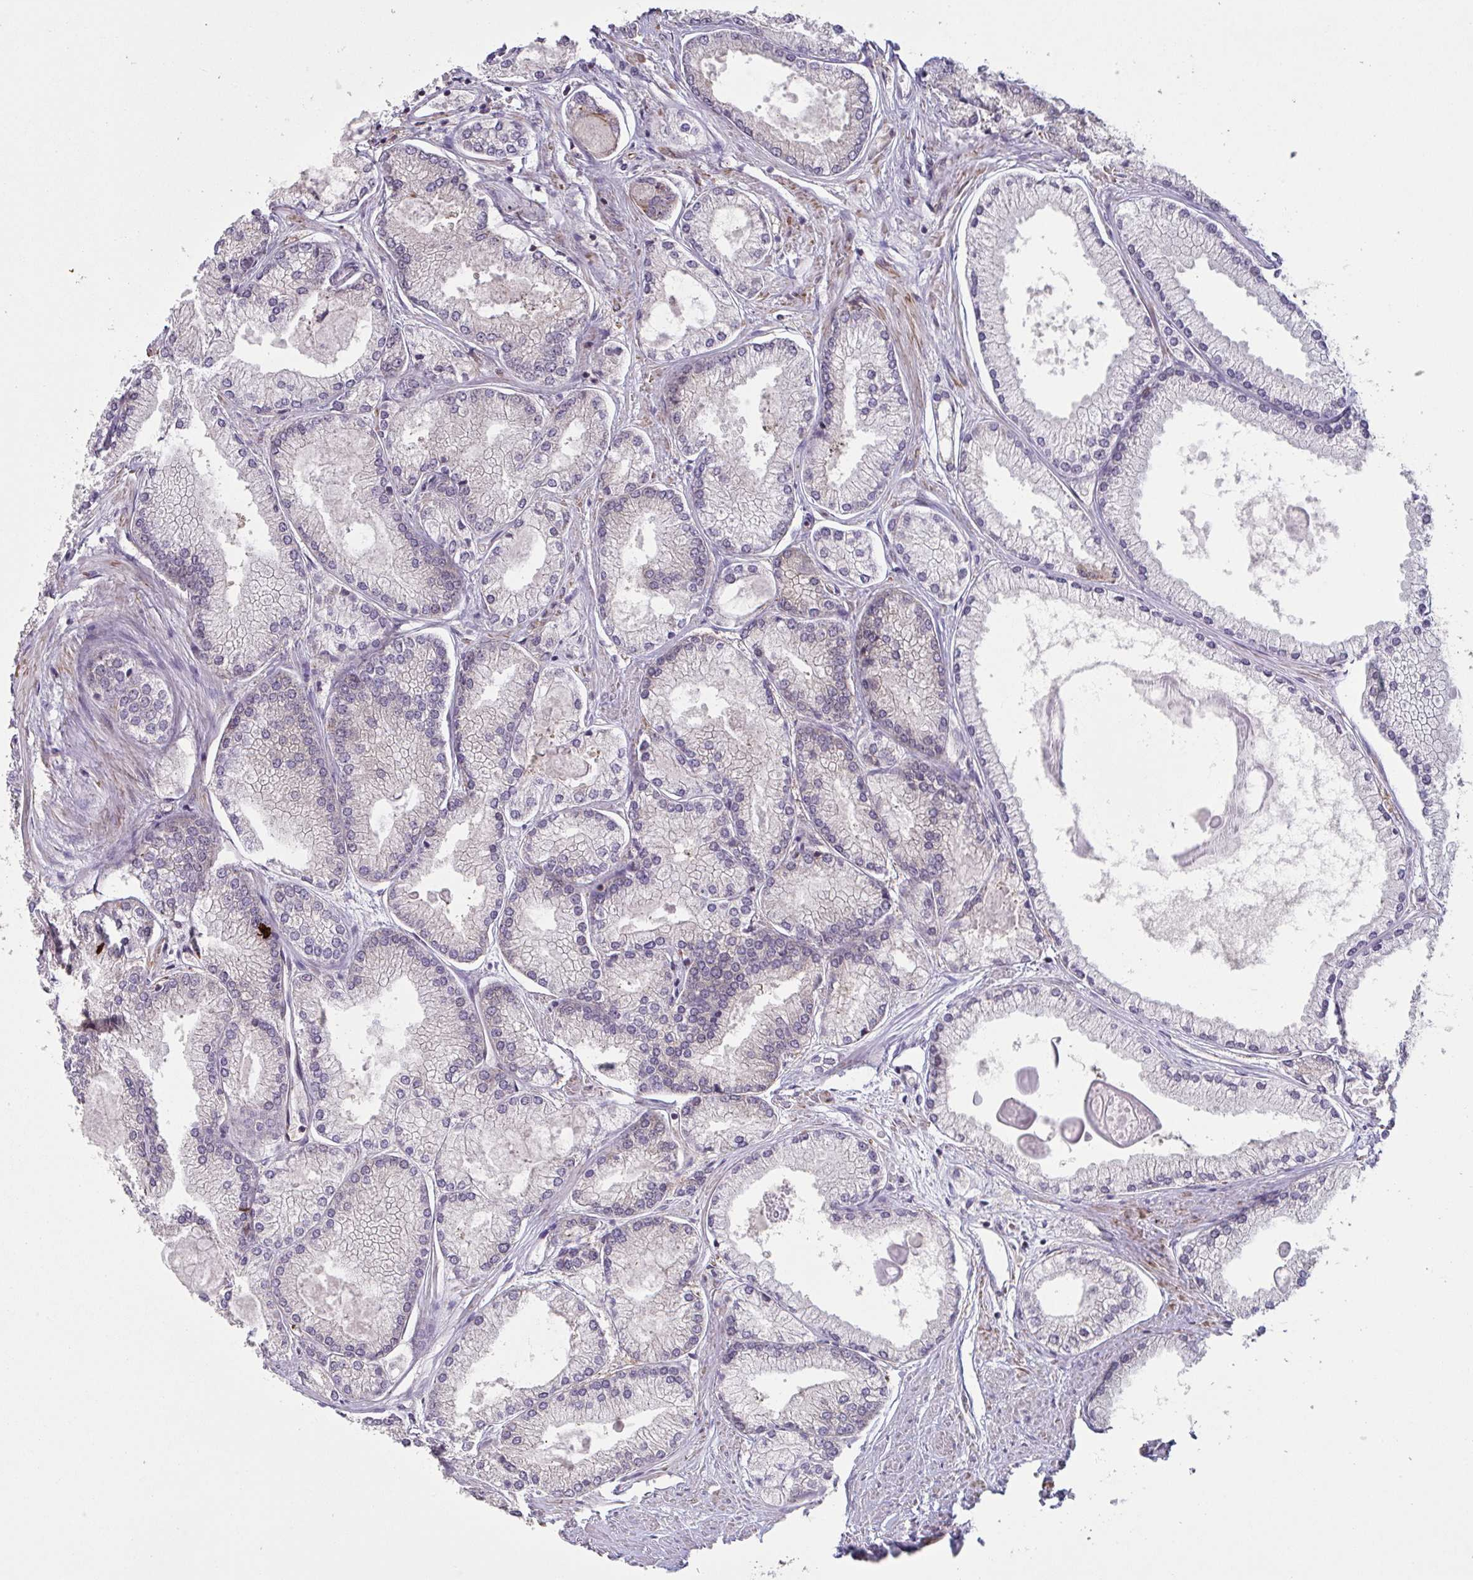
{"staining": {"intensity": "moderate", "quantity": "25%-75%", "location": "cytoplasmic/membranous,nuclear"}, "tissue": "prostate cancer", "cell_type": "Tumor cells", "image_type": "cancer", "snomed": [{"axis": "morphology", "description": "Adenocarcinoma, High grade"}, {"axis": "topography", "description": "Prostate"}], "caption": "Immunohistochemistry histopathology image of neoplastic tissue: human prostate cancer stained using immunohistochemistry (IHC) reveals medium levels of moderate protein expression localized specifically in the cytoplasmic/membranous and nuclear of tumor cells, appearing as a cytoplasmic/membranous and nuclear brown color.", "gene": "NLRP13", "patient": {"sex": "male", "age": 68}}